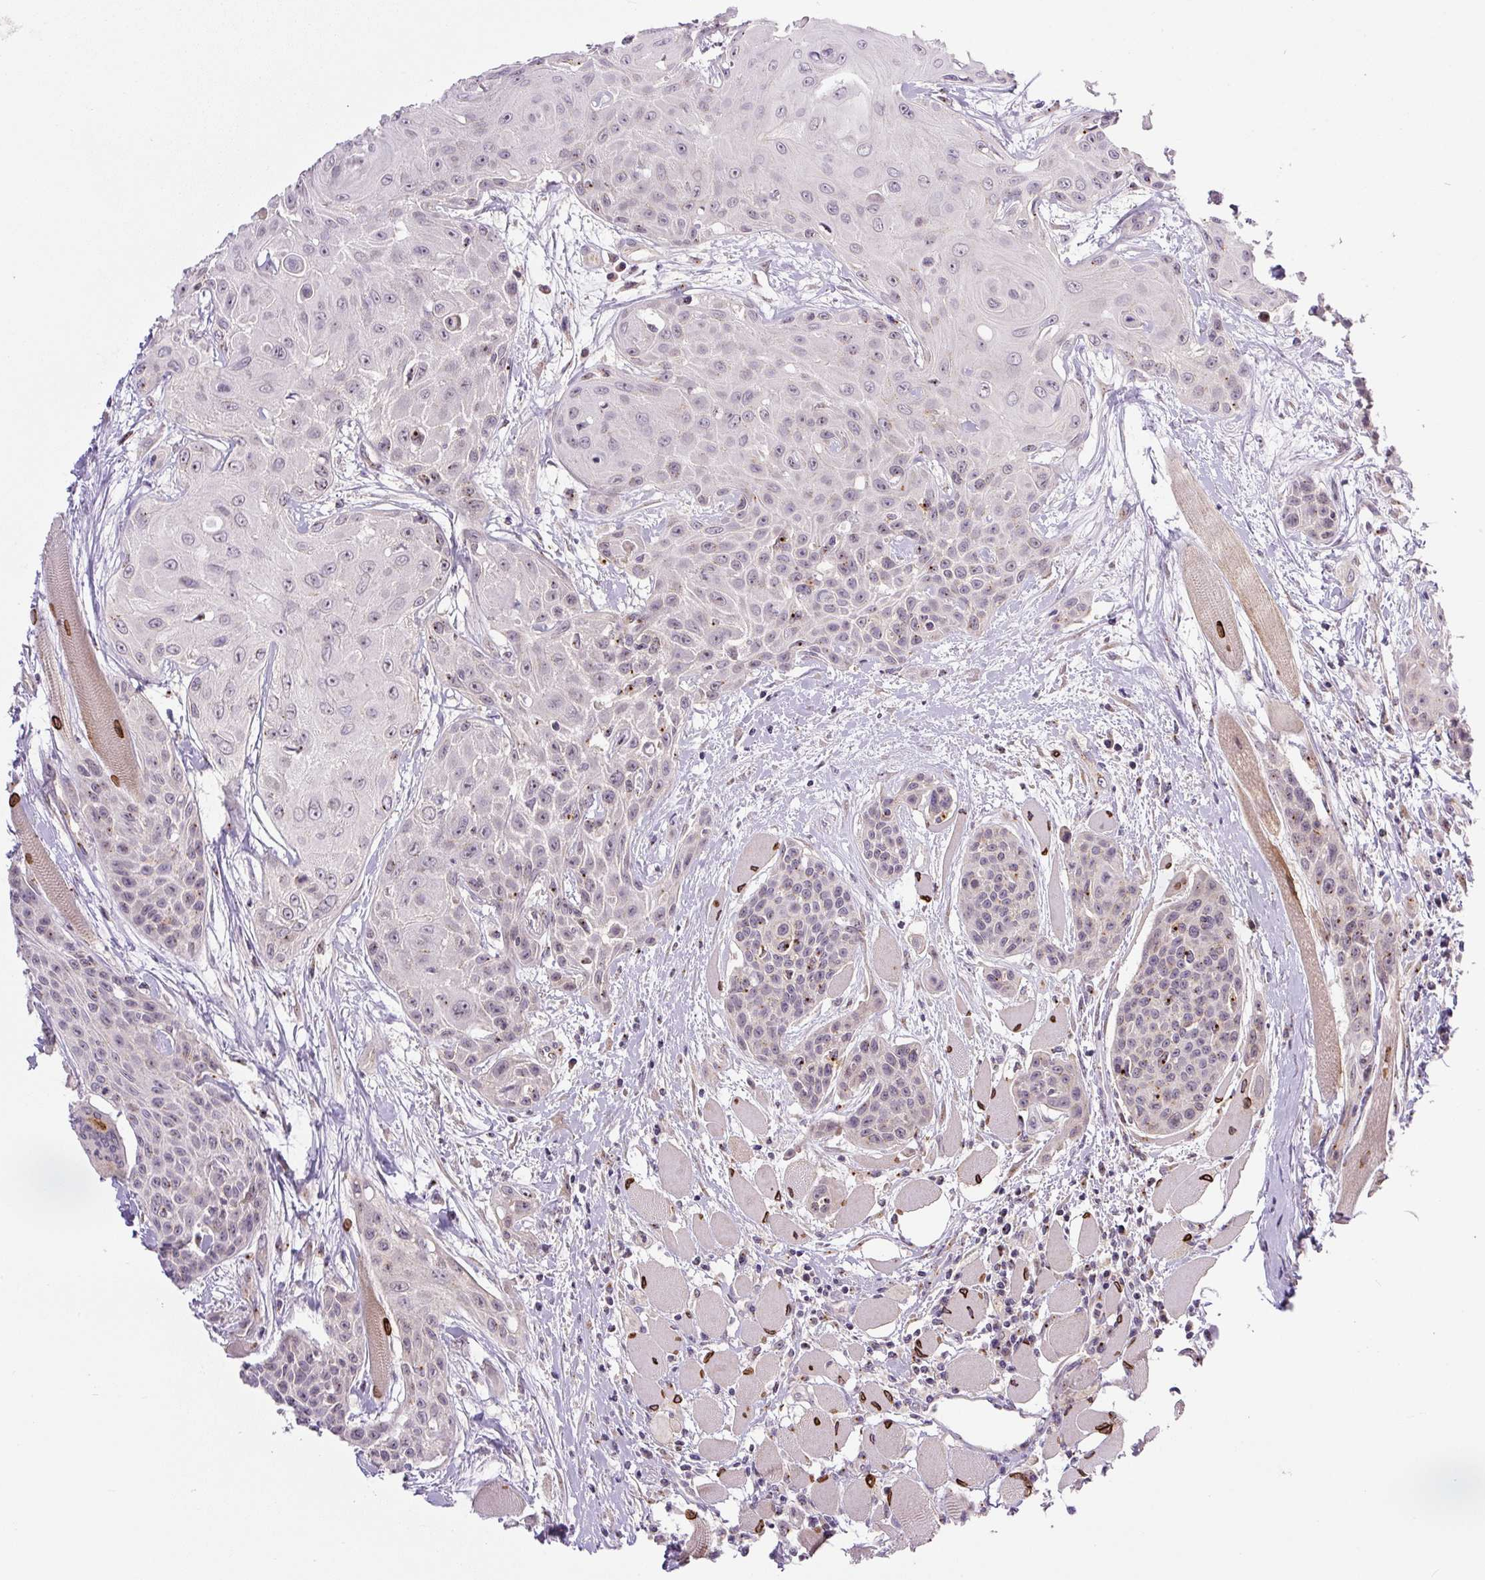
{"staining": {"intensity": "weak", "quantity": "<25%", "location": "cytoplasmic/membranous"}, "tissue": "head and neck cancer", "cell_type": "Tumor cells", "image_type": "cancer", "snomed": [{"axis": "morphology", "description": "Squamous cell carcinoma, NOS"}, {"axis": "topography", "description": "Head-Neck"}], "caption": "Immunohistochemistry (IHC) image of neoplastic tissue: human head and neck cancer (squamous cell carcinoma) stained with DAB reveals no significant protein expression in tumor cells.", "gene": "PCM1", "patient": {"sex": "female", "age": 73}}